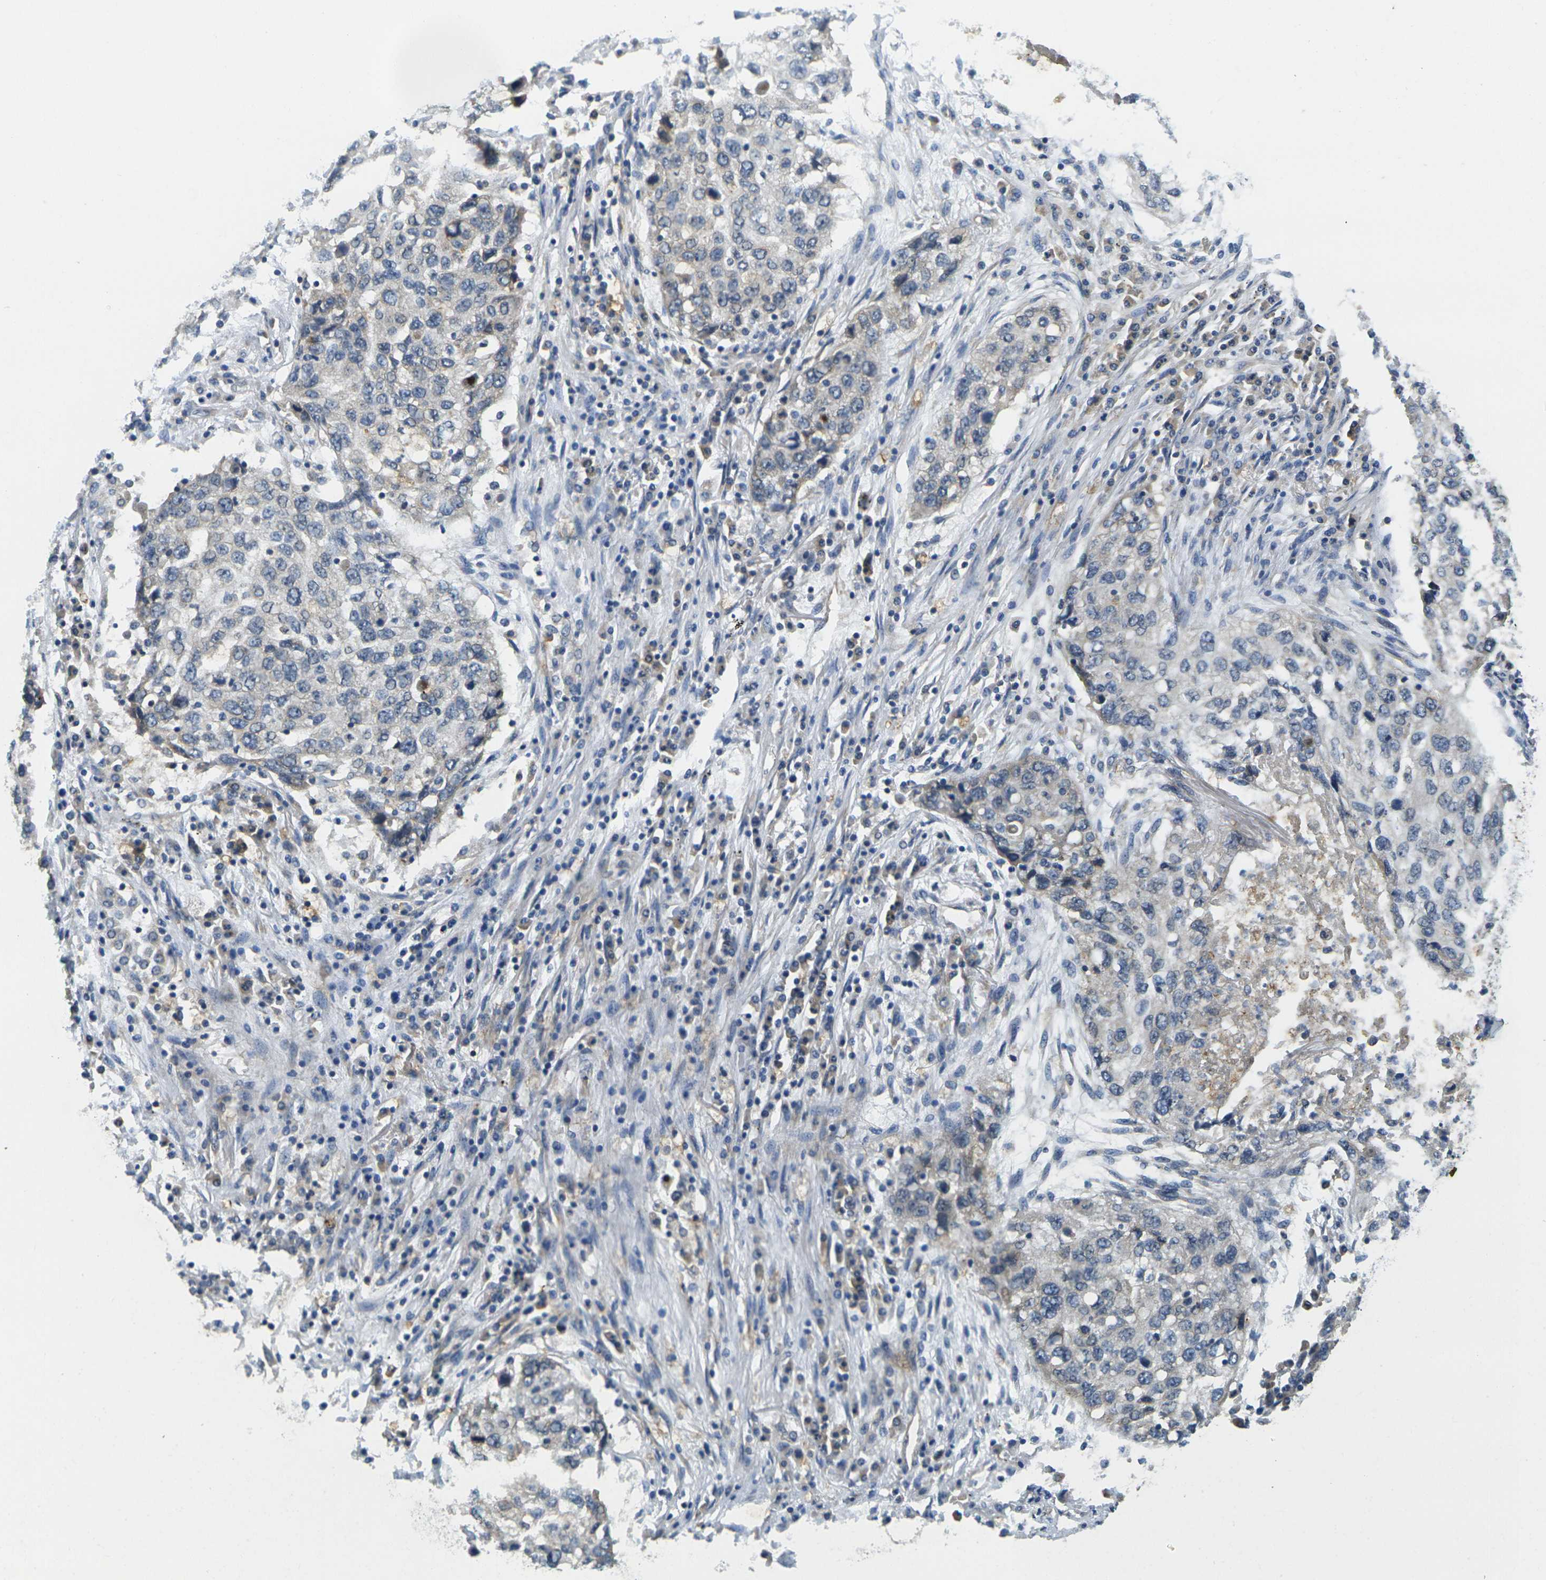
{"staining": {"intensity": "negative", "quantity": "none", "location": "none"}, "tissue": "lung cancer", "cell_type": "Tumor cells", "image_type": "cancer", "snomed": [{"axis": "morphology", "description": "Squamous cell carcinoma, NOS"}, {"axis": "topography", "description": "Lung"}], "caption": "Human squamous cell carcinoma (lung) stained for a protein using immunohistochemistry demonstrates no staining in tumor cells.", "gene": "MINAR2", "patient": {"sex": "female", "age": 63}}